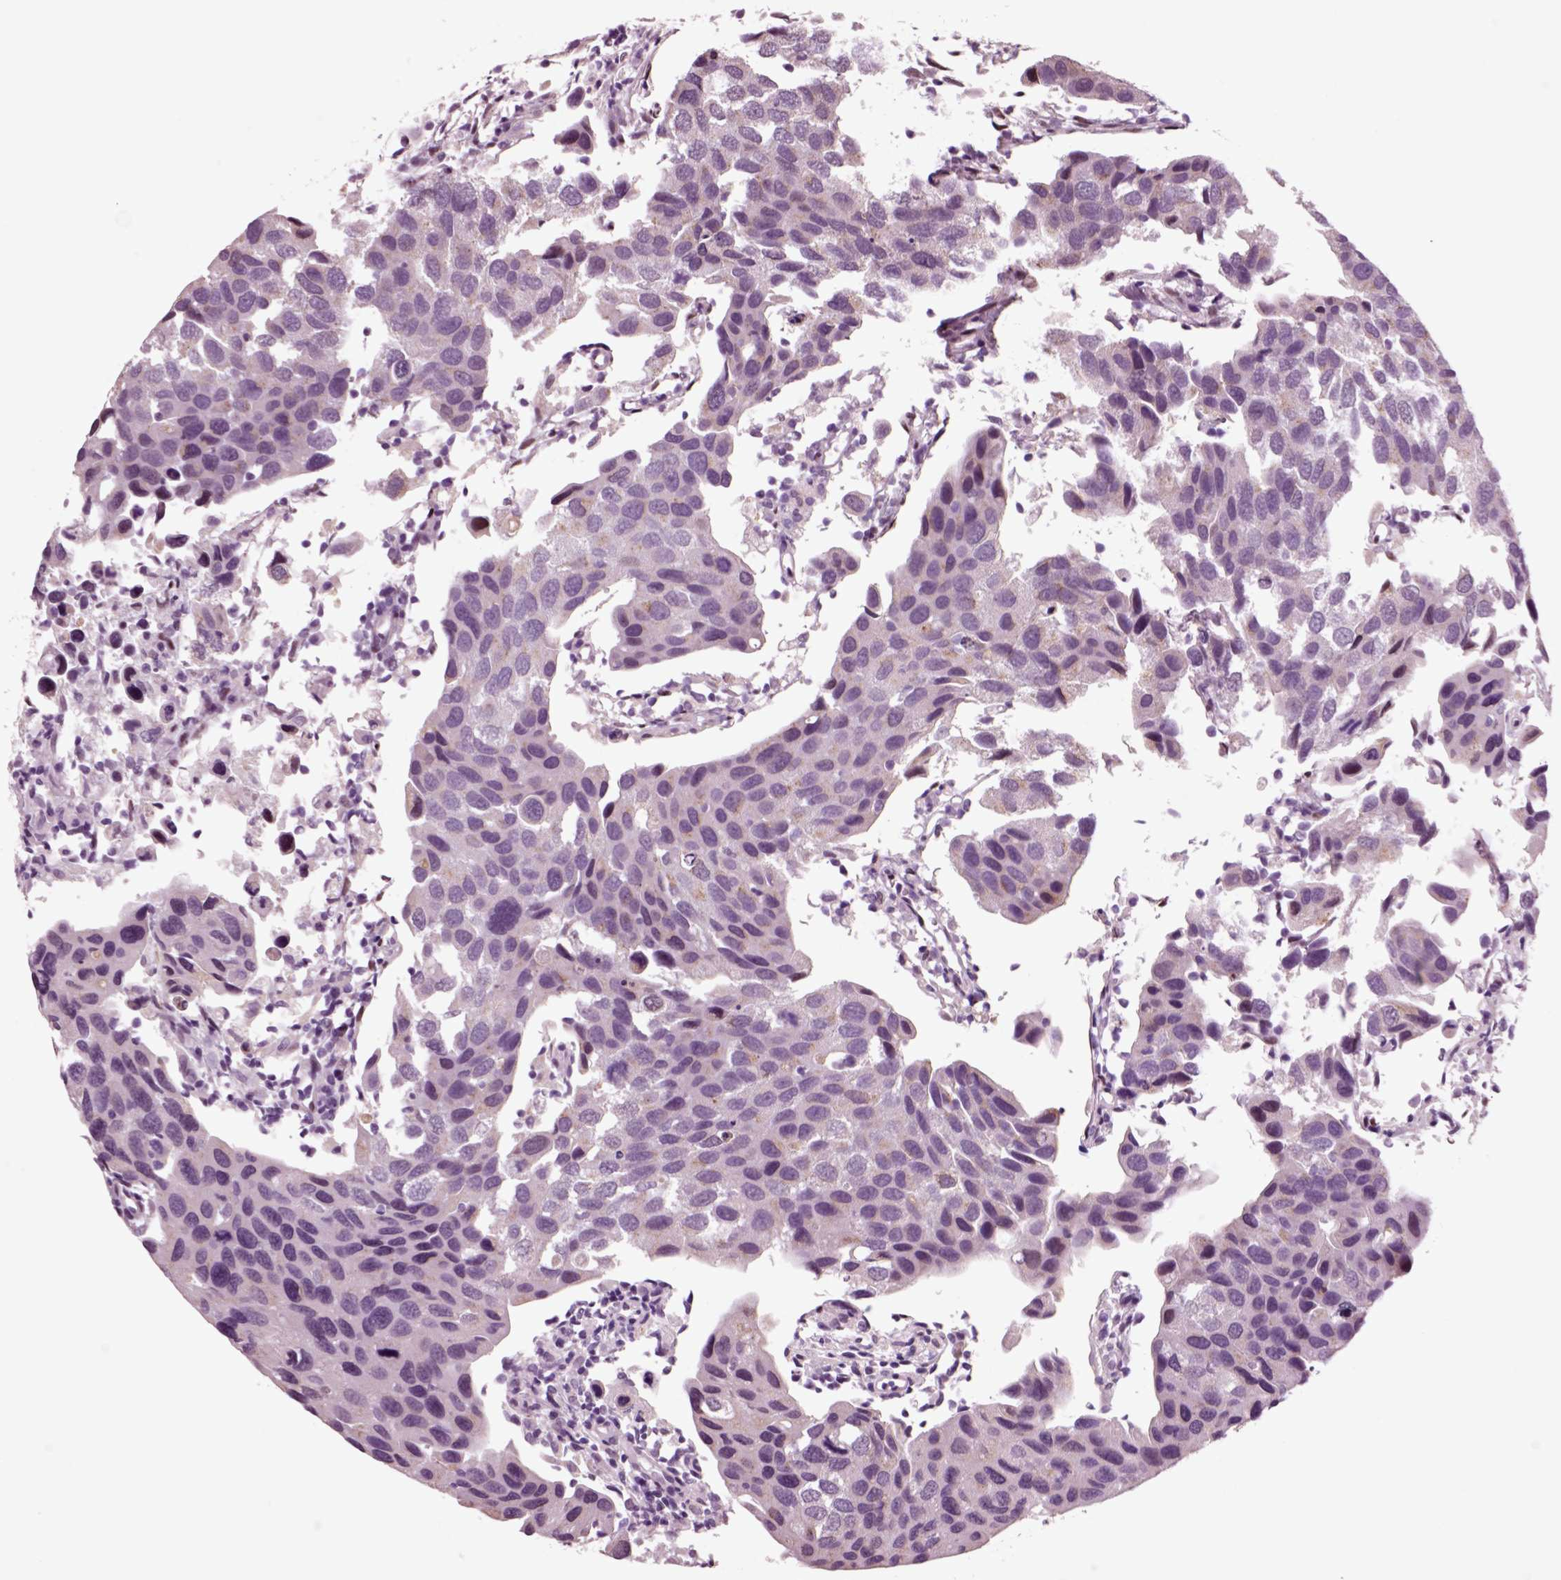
{"staining": {"intensity": "negative", "quantity": "none", "location": "none"}, "tissue": "urothelial cancer", "cell_type": "Tumor cells", "image_type": "cancer", "snomed": [{"axis": "morphology", "description": "Urothelial carcinoma, High grade"}, {"axis": "topography", "description": "Urinary bladder"}], "caption": "Tumor cells show no significant positivity in urothelial carcinoma (high-grade). The staining is performed using DAB brown chromogen with nuclei counter-stained in using hematoxylin.", "gene": "CHGB", "patient": {"sex": "male", "age": 79}}